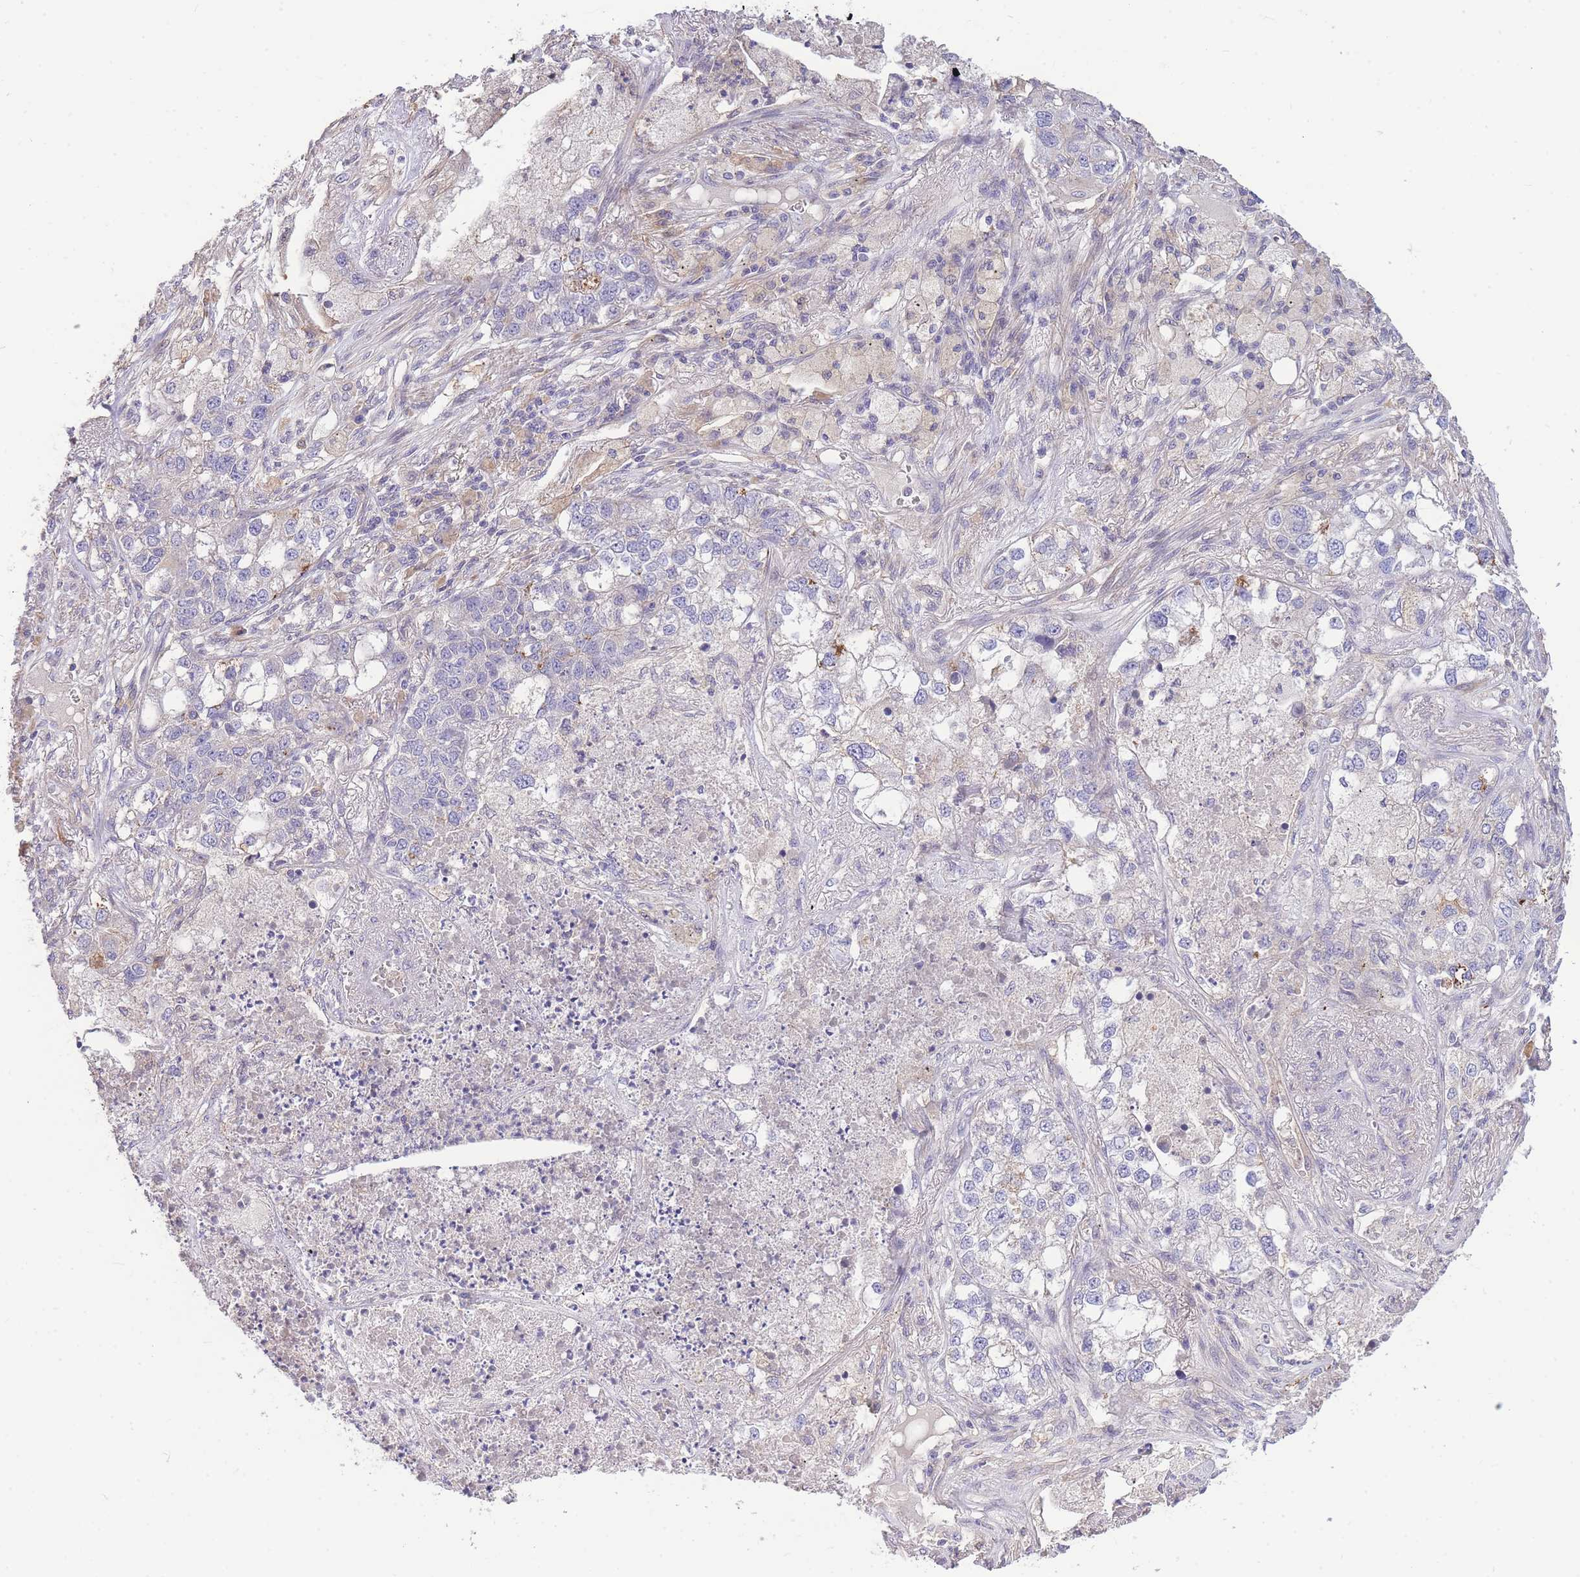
{"staining": {"intensity": "negative", "quantity": "none", "location": "none"}, "tissue": "lung cancer", "cell_type": "Tumor cells", "image_type": "cancer", "snomed": [{"axis": "morphology", "description": "Adenocarcinoma, NOS"}, {"axis": "topography", "description": "Lung"}], "caption": "Tumor cells are negative for brown protein staining in lung cancer (adenocarcinoma). The staining is performed using DAB brown chromogen with nuclei counter-stained in using hematoxylin.", "gene": "OR5T1", "patient": {"sex": "male", "age": 49}}